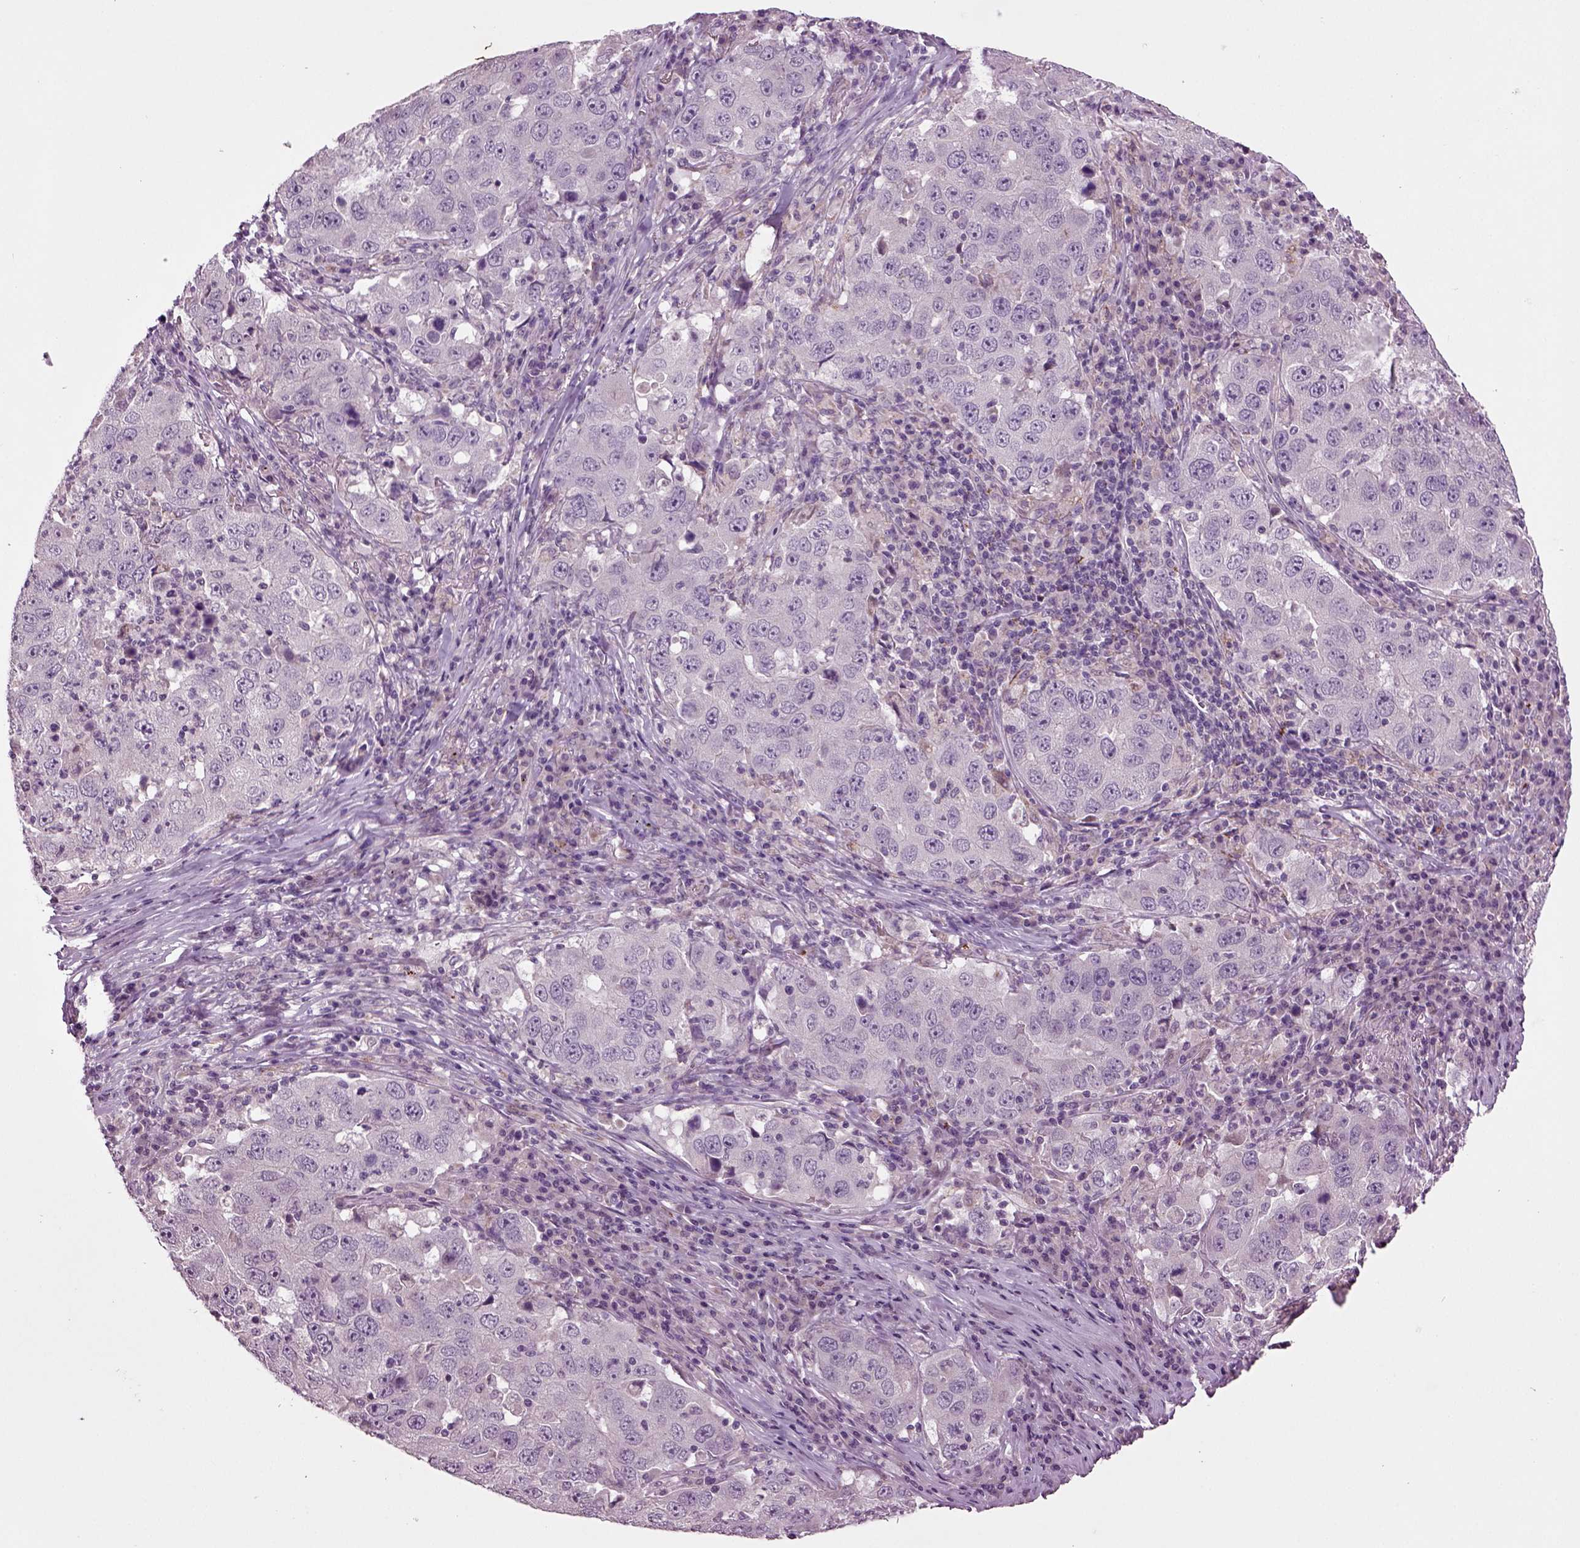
{"staining": {"intensity": "negative", "quantity": "none", "location": "none"}, "tissue": "lung cancer", "cell_type": "Tumor cells", "image_type": "cancer", "snomed": [{"axis": "morphology", "description": "Adenocarcinoma, NOS"}, {"axis": "topography", "description": "Lung"}], "caption": "Immunohistochemical staining of lung cancer (adenocarcinoma) shows no significant positivity in tumor cells. (Immunohistochemistry, brightfield microscopy, high magnification).", "gene": "SLC17A6", "patient": {"sex": "male", "age": 73}}